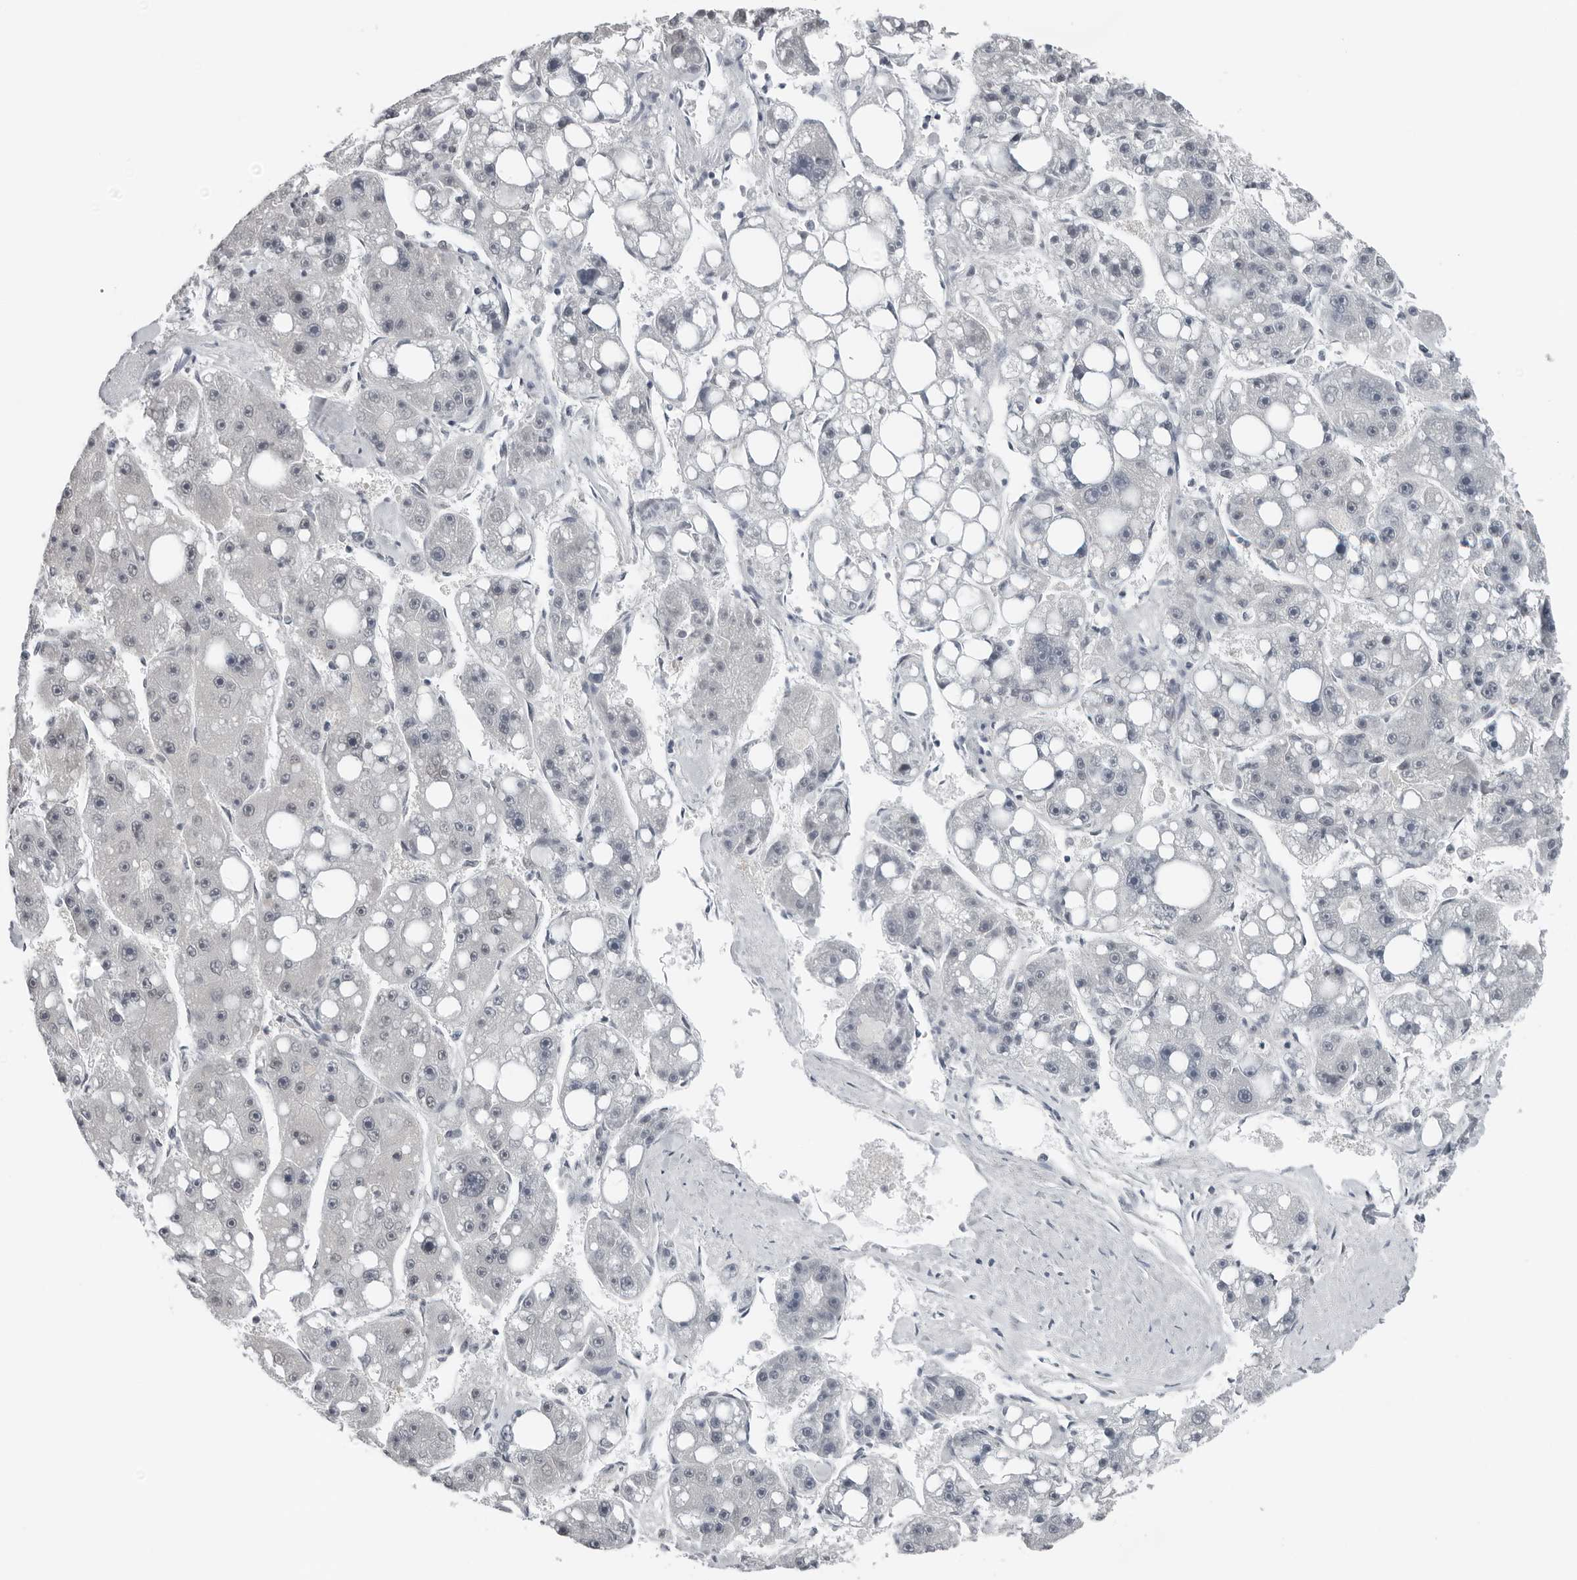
{"staining": {"intensity": "negative", "quantity": "none", "location": "none"}, "tissue": "liver cancer", "cell_type": "Tumor cells", "image_type": "cancer", "snomed": [{"axis": "morphology", "description": "Carcinoma, Hepatocellular, NOS"}, {"axis": "topography", "description": "Liver"}], "caption": "Hepatocellular carcinoma (liver) was stained to show a protein in brown. There is no significant positivity in tumor cells. The staining was performed using DAB to visualize the protein expression in brown, while the nuclei were stained in blue with hematoxylin (Magnification: 20x).", "gene": "PPP1R42", "patient": {"sex": "female", "age": 61}}